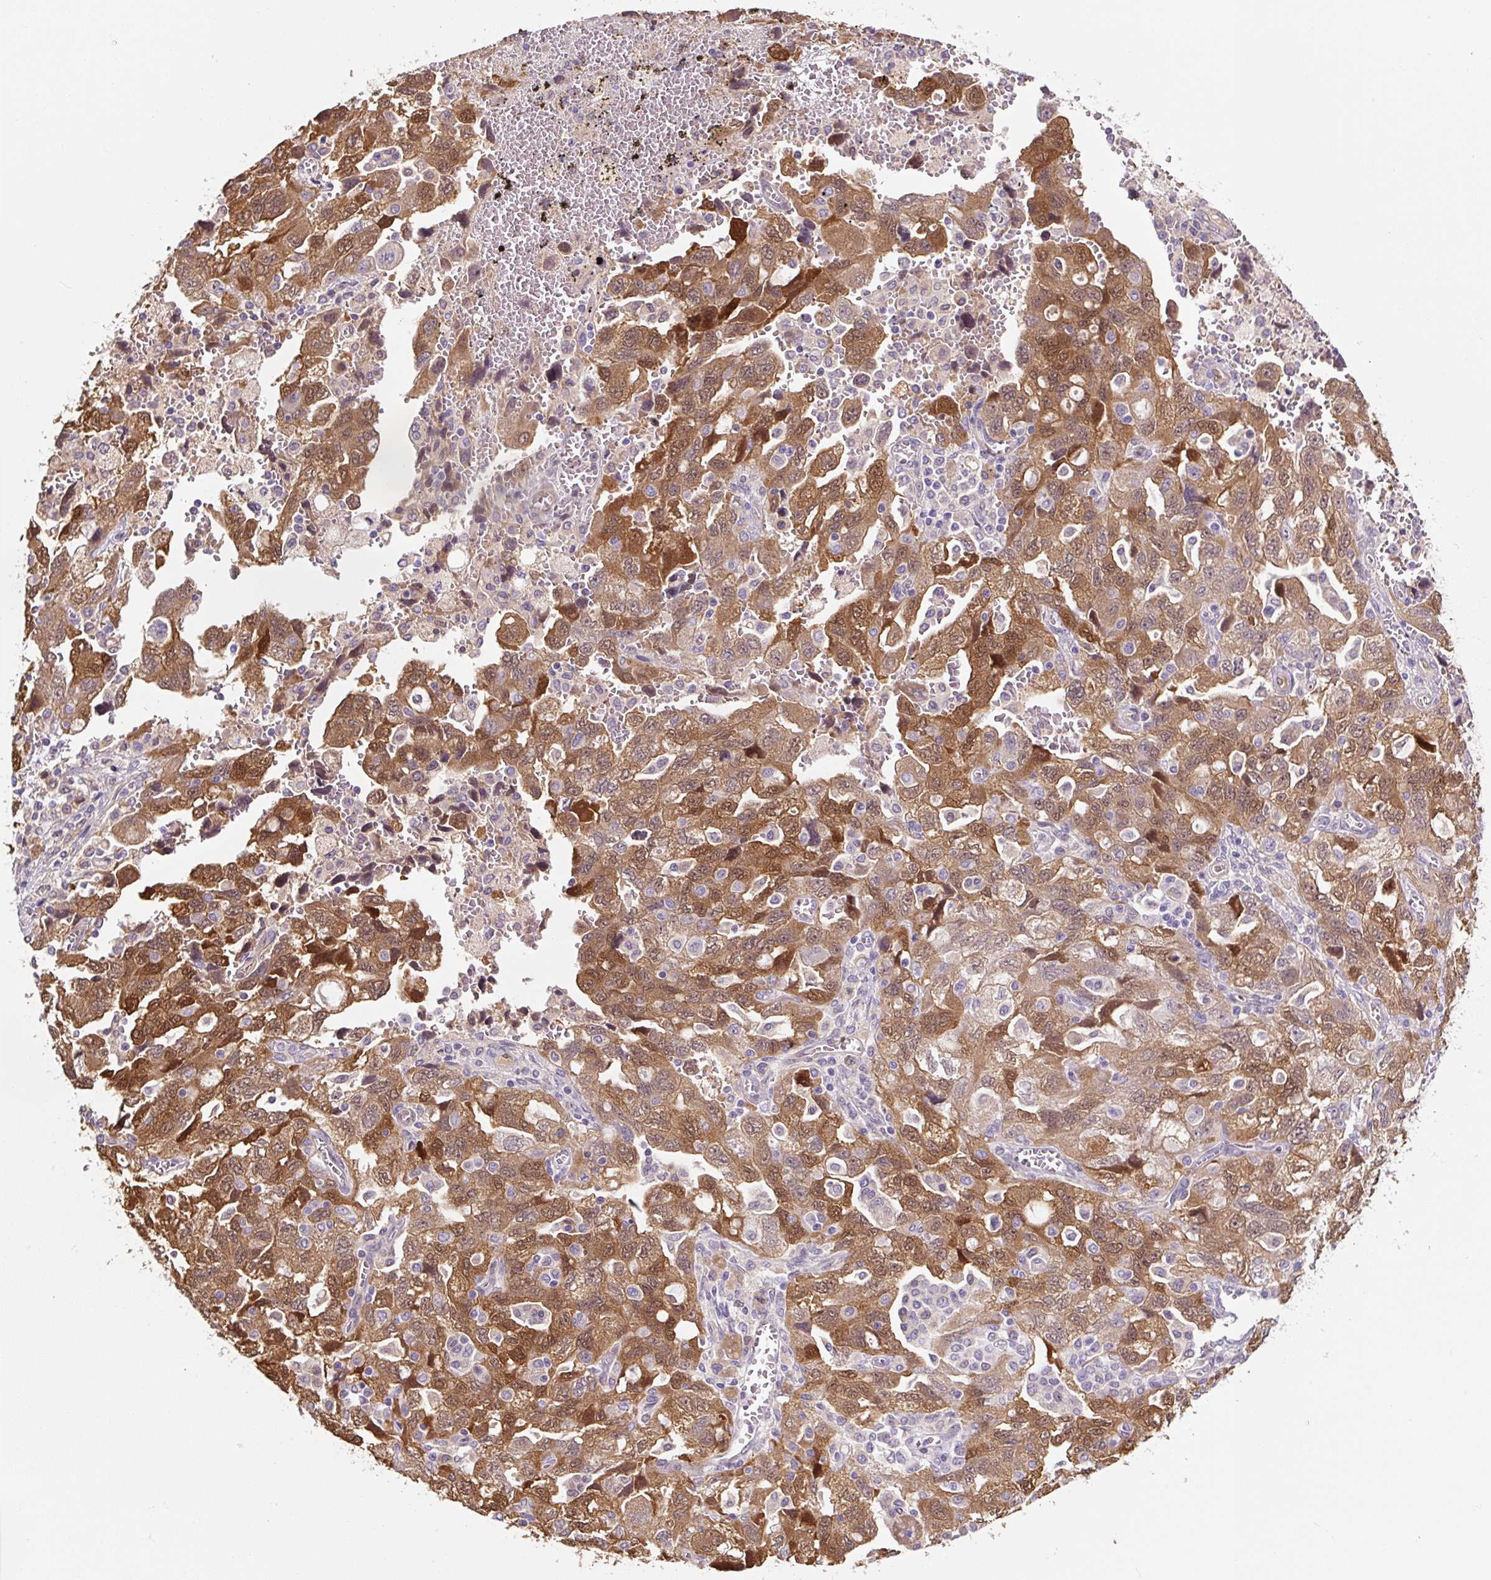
{"staining": {"intensity": "moderate", "quantity": ">75%", "location": "cytoplasmic/membranous,nuclear"}, "tissue": "ovarian cancer", "cell_type": "Tumor cells", "image_type": "cancer", "snomed": [{"axis": "morphology", "description": "Carcinoma, NOS"}, {"axis": "morphology", "description": "Cystadenocarcinoma, serous, NOS"}, {"axis": "topography", "description": "Ovary"}], "caption": "Moderate cytoplasmic/membranous and nuclear protein expression is present in approximately >75% of tumor cells in ovarian cancer (carcinoma).", "gene": "ASRGL1", "patient": {"sex": "female", "age": 69}}